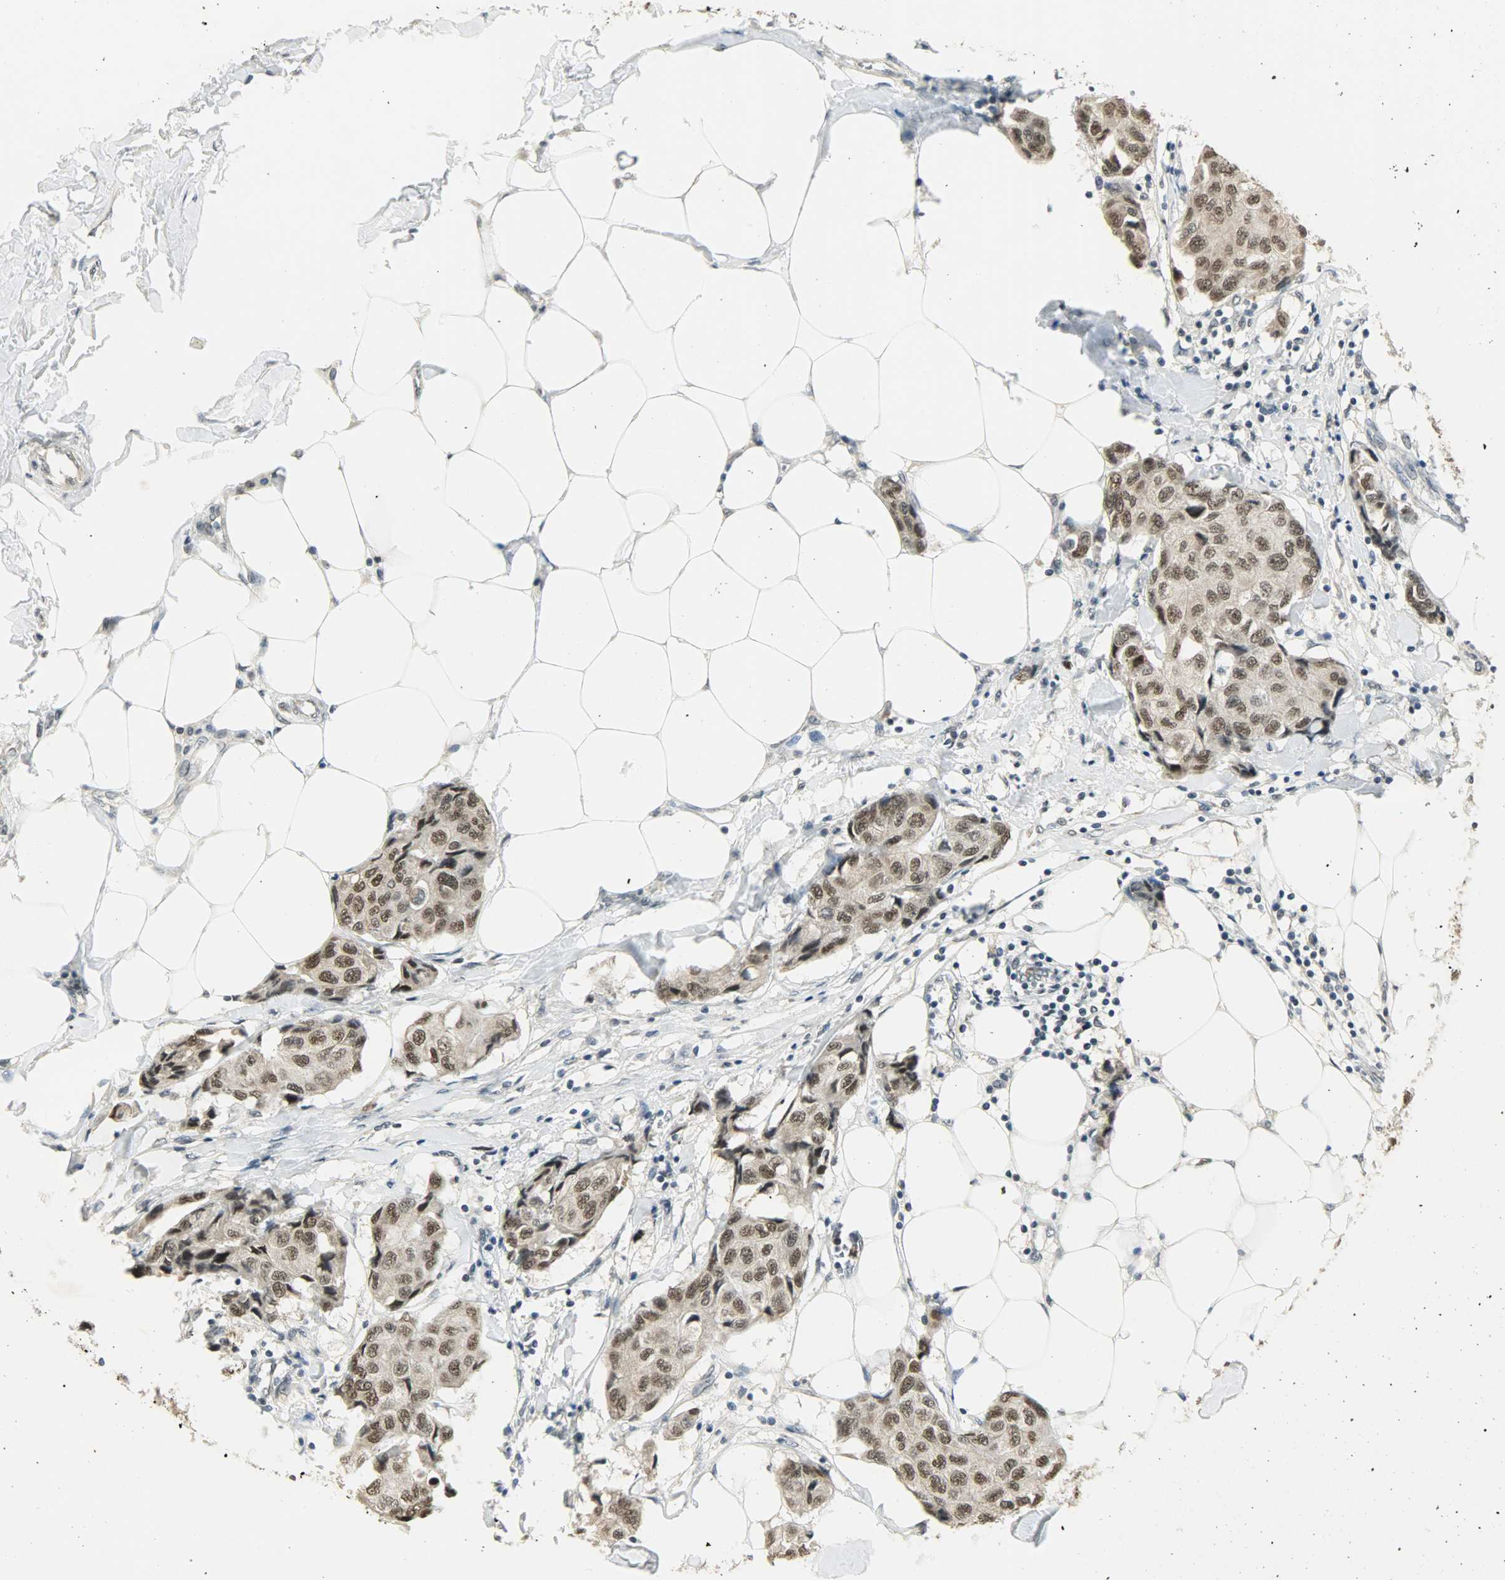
{"staining": {"intensity": "moderate", "quantity": ">75%", "location": "nuclear"}, "tissue": "breast cancer", "cell_type": "Tumor cells", "image_type": "cancer", "snomed": [{"axis": "morphology", "description": "Duct carcinoma"}, {"axis": "topography", "description": "Breast"}], "caption": "High-magnification brightfield microscopy of breast infiltrating ductal carcinoma stained with DAB (3,3'-diaminobenzidine) (brown) and counterstained with hematoxylin (blue). tumor cells exhibit moderate nuclear positivity is appreciated in approximately>75% of cells. (brown staining indicates protein expression, while blue staining denotes nuclei).", "gene": "SMARCA5", "patient": {"sex": "female", "age": 80}}